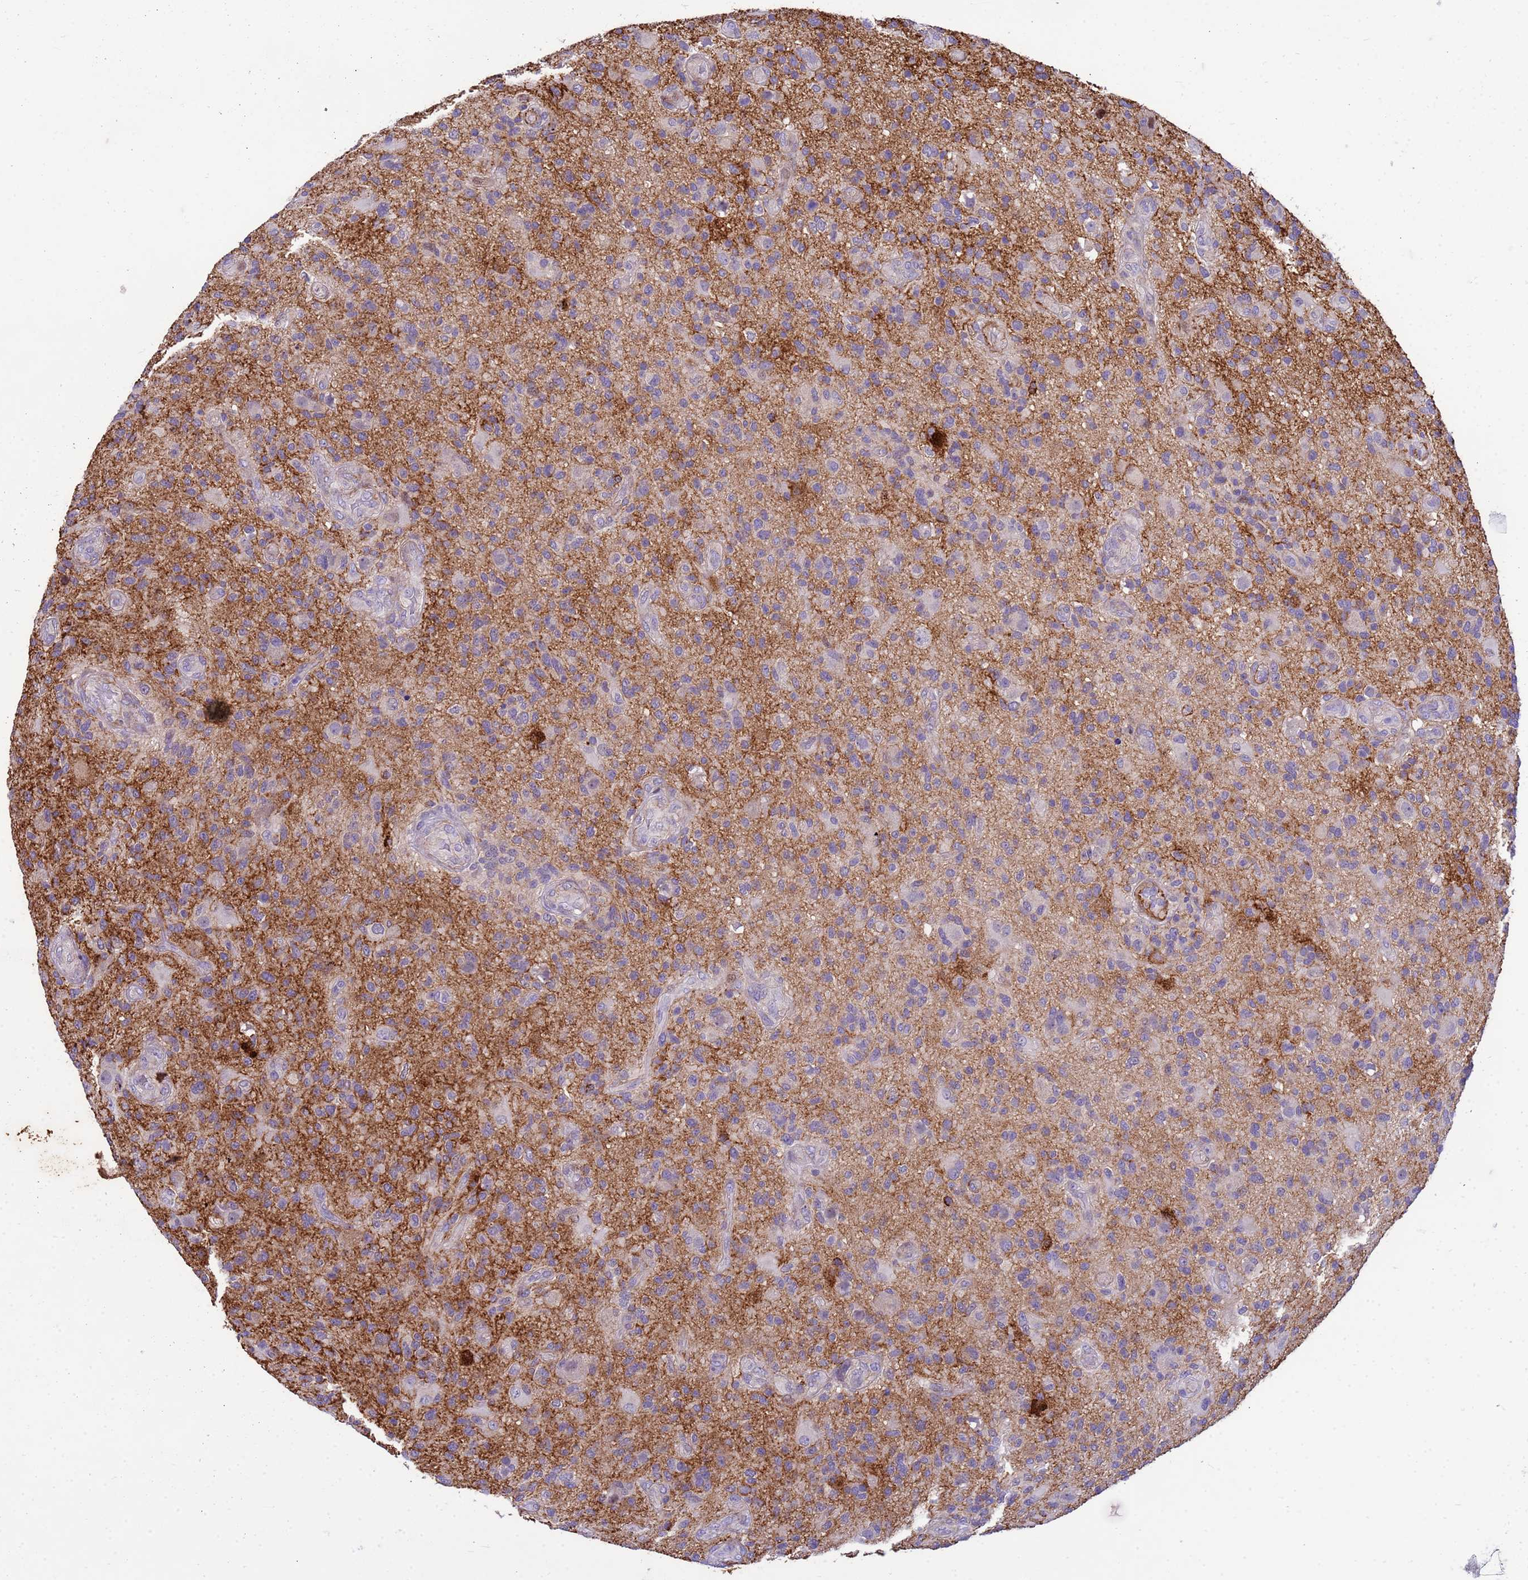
{"staining": {"intensity": "negative", "quantity": "none", "location": "none"}, "tissue": "glioma", "cell_type": "Tumor cells", "image_type": "cancer", "snomed": [{"axis": "morphology", "description": "Glioma, malignant, High grade"}, {"axis": "topography", "description": "Brain"}], "caption": "The IHC photomicrograph has no significant staining in tumor cells of glioma tissue.", "gene": "P2RX7", "patient": {"sex": "male", "age": 47}}